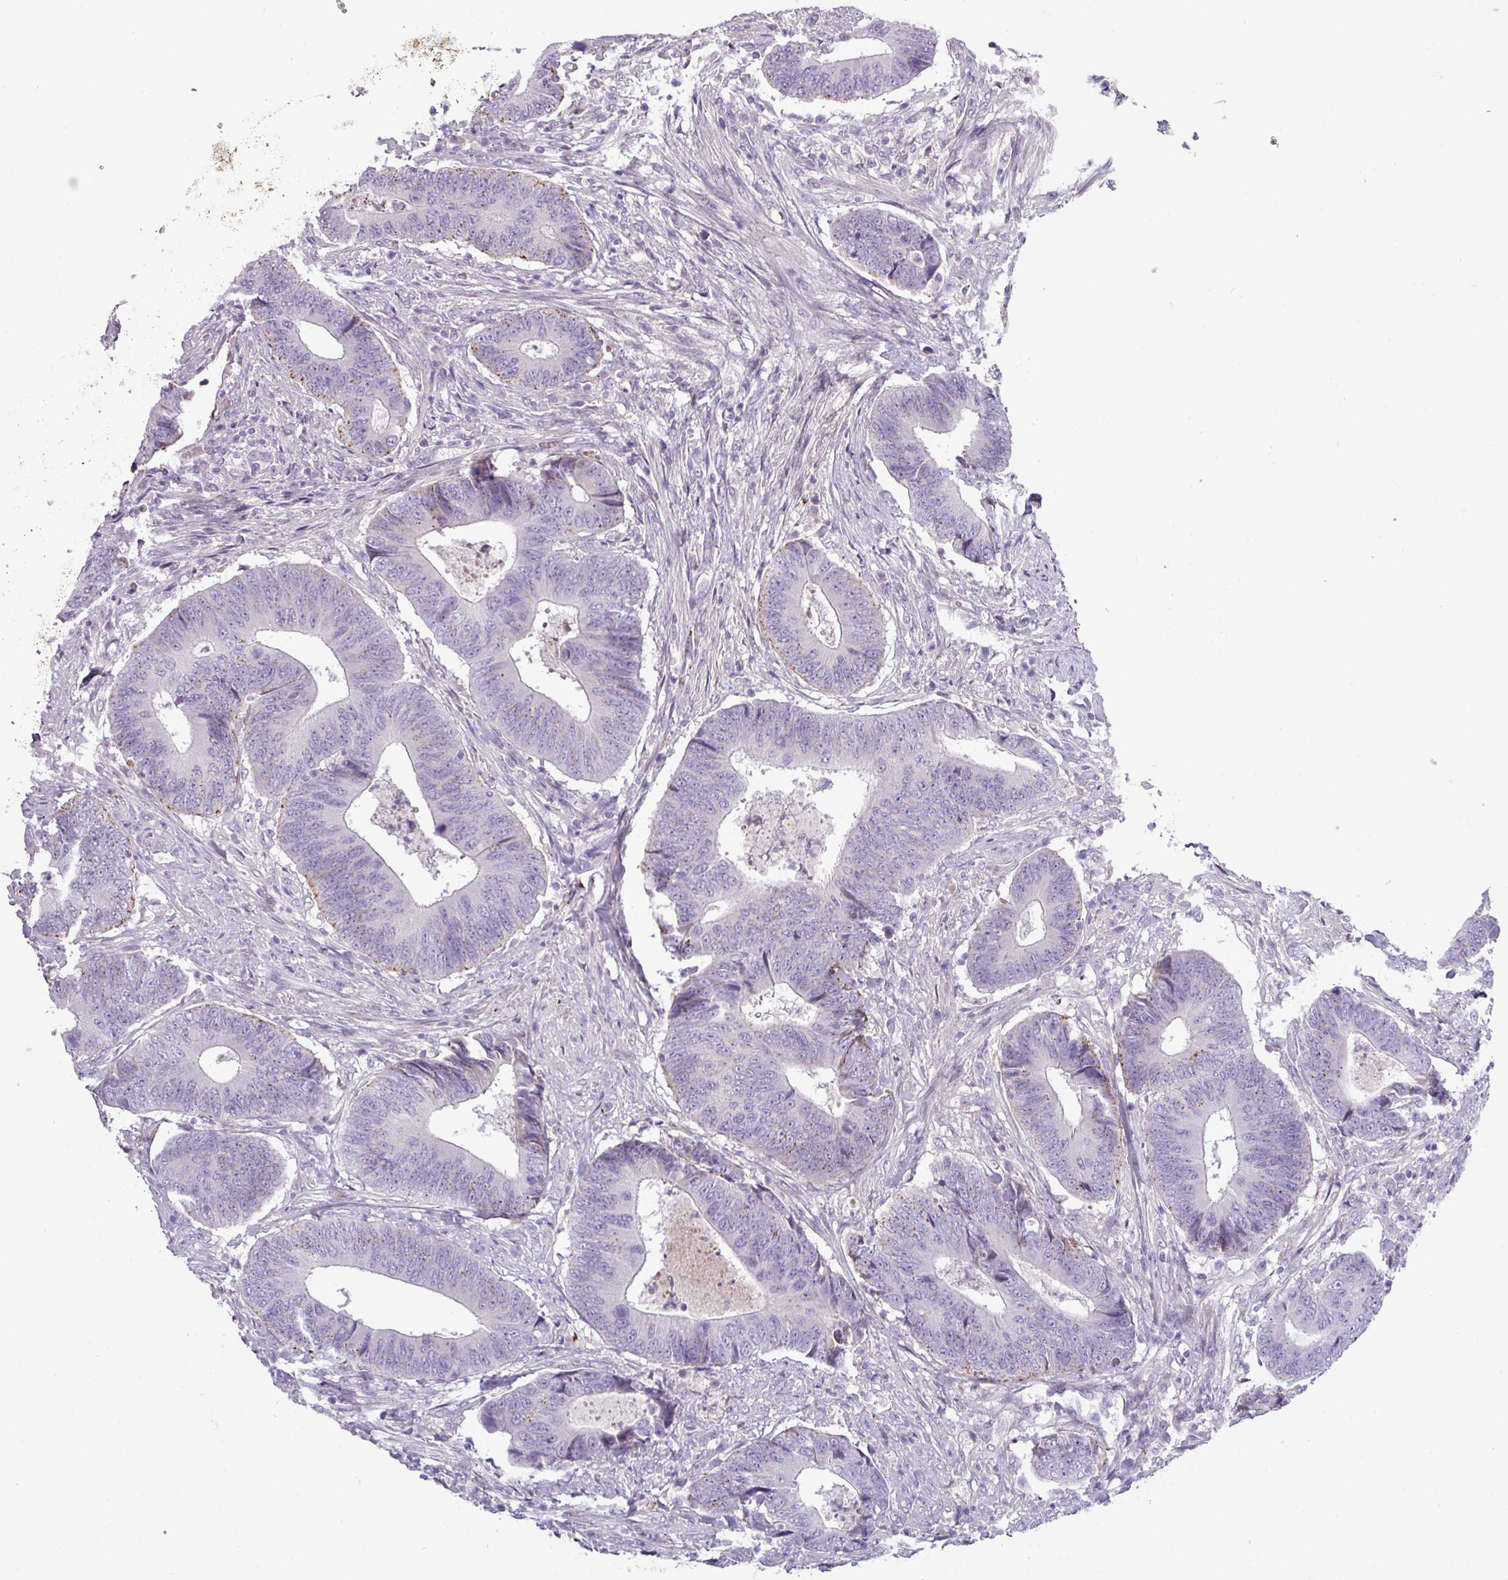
{"staining": {"intensity": "negative", "quantity": "none", "location": "none"}, "tissue": "colorectal cancer", "cell_type": "Tumor cells", "image_type": "cancer", "snomed": [{"axis": "morphology", "description": "Adenocarcinoma, NOS"}, {"axis": "topography", "description": "Colon"}], "caption": "Tumor cells show no significant protein expression in colorectal cancer (adenocarcinoma).", "gene": "C4B", "patient": {"sex": "male", "age": 87}}